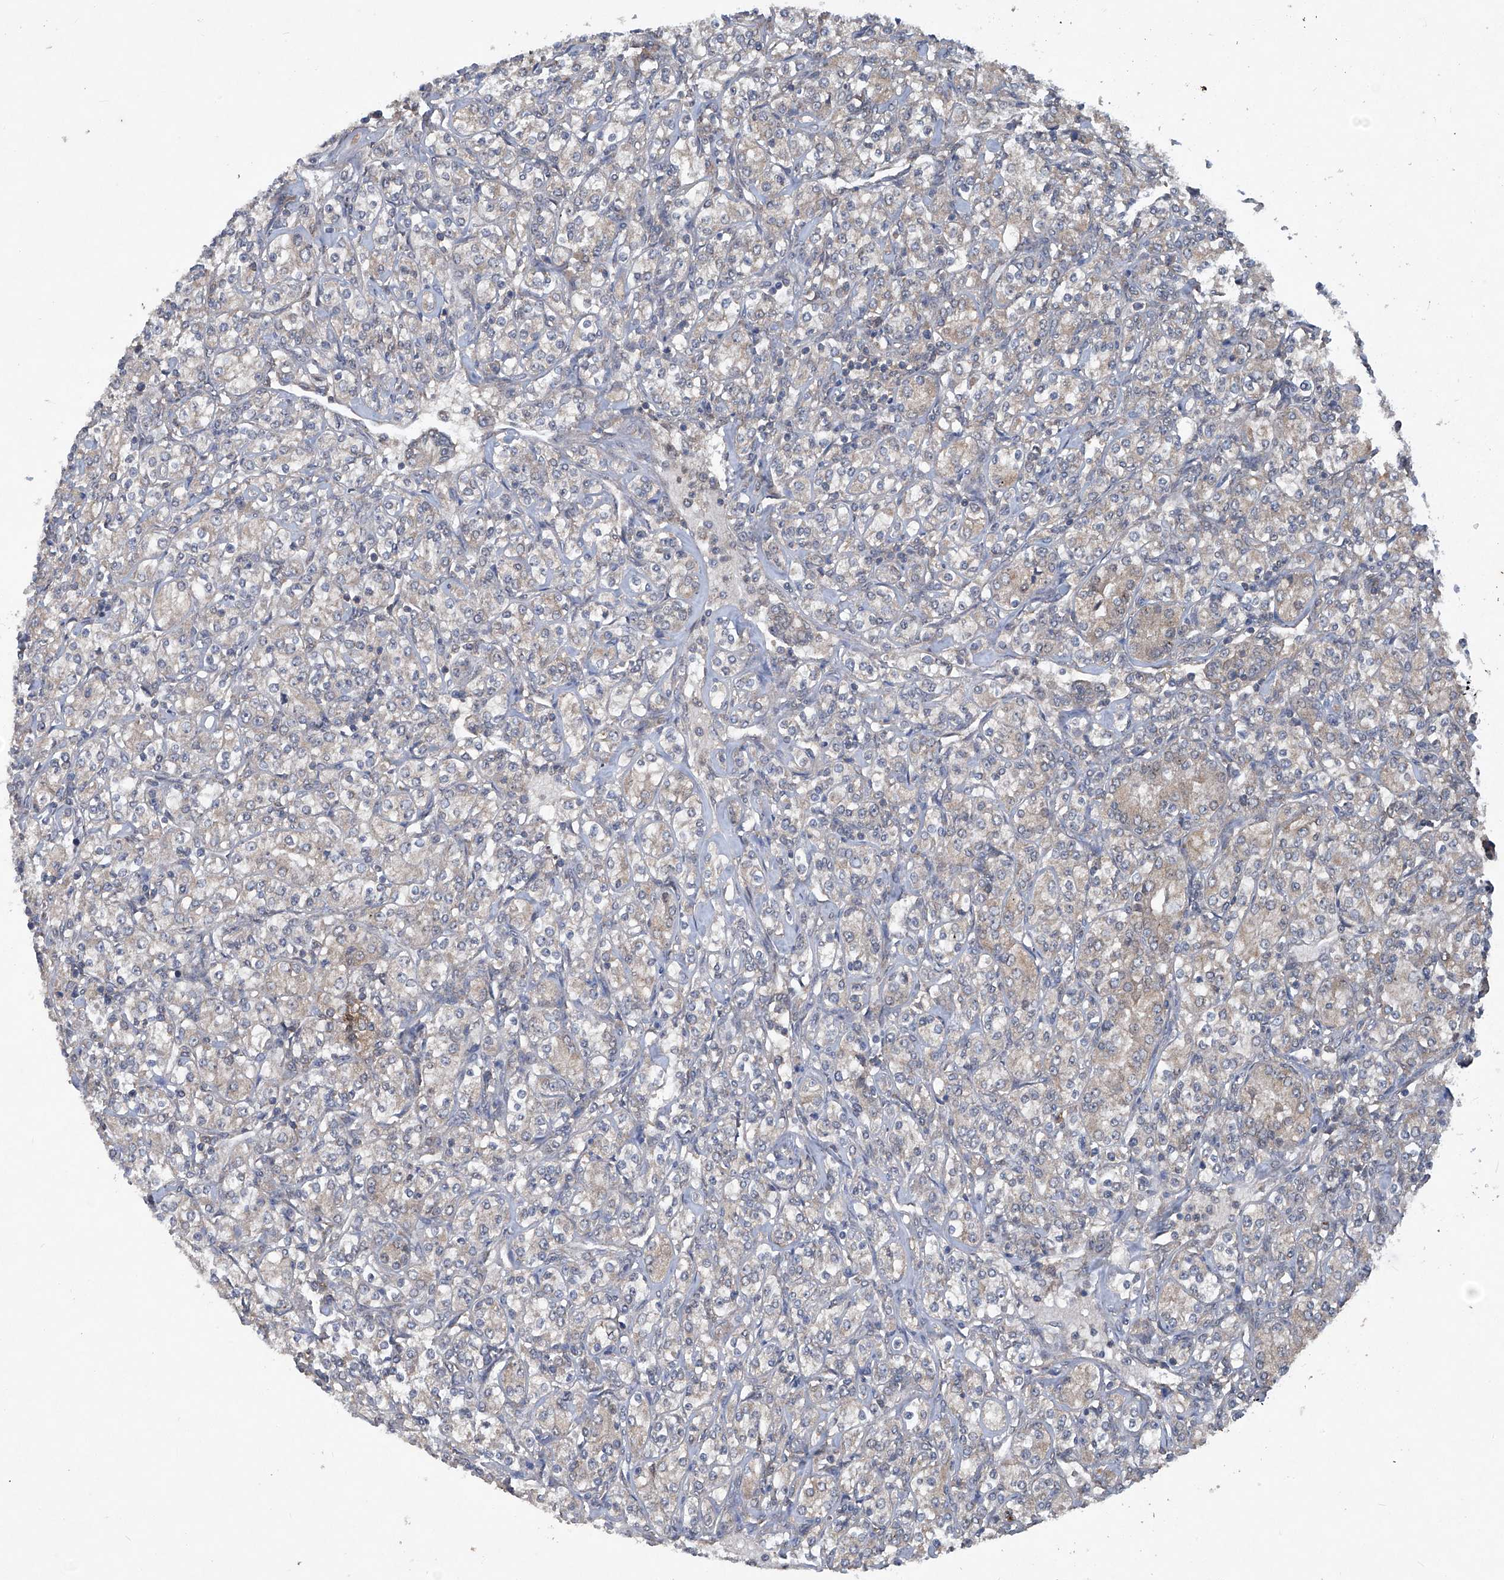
{"staining": {"intensity": "weak", "quantity": "25%-75%", "location": "cytoplasmic/membranous"}, "tissue": "renal cancer", "cell_type": "Tumor cells", "image_type": "cancer", "snomed": [{"axis": "morphology", "description": "Adenocarcinoma, NOS"}, {"axis": "topography", "description": "Kidney"}], "caption": "Renal adenocarcinoma was stained to show a protein in brown. There is low levels of weak cytoplasmic/membranous expression in approximately 25%-75% of tumor cells. (brown staining indicates protein expression, while blue staining denotes nuclei).", "gene": "SUMF2", "patient": {"sex": "male", "age": 77}}